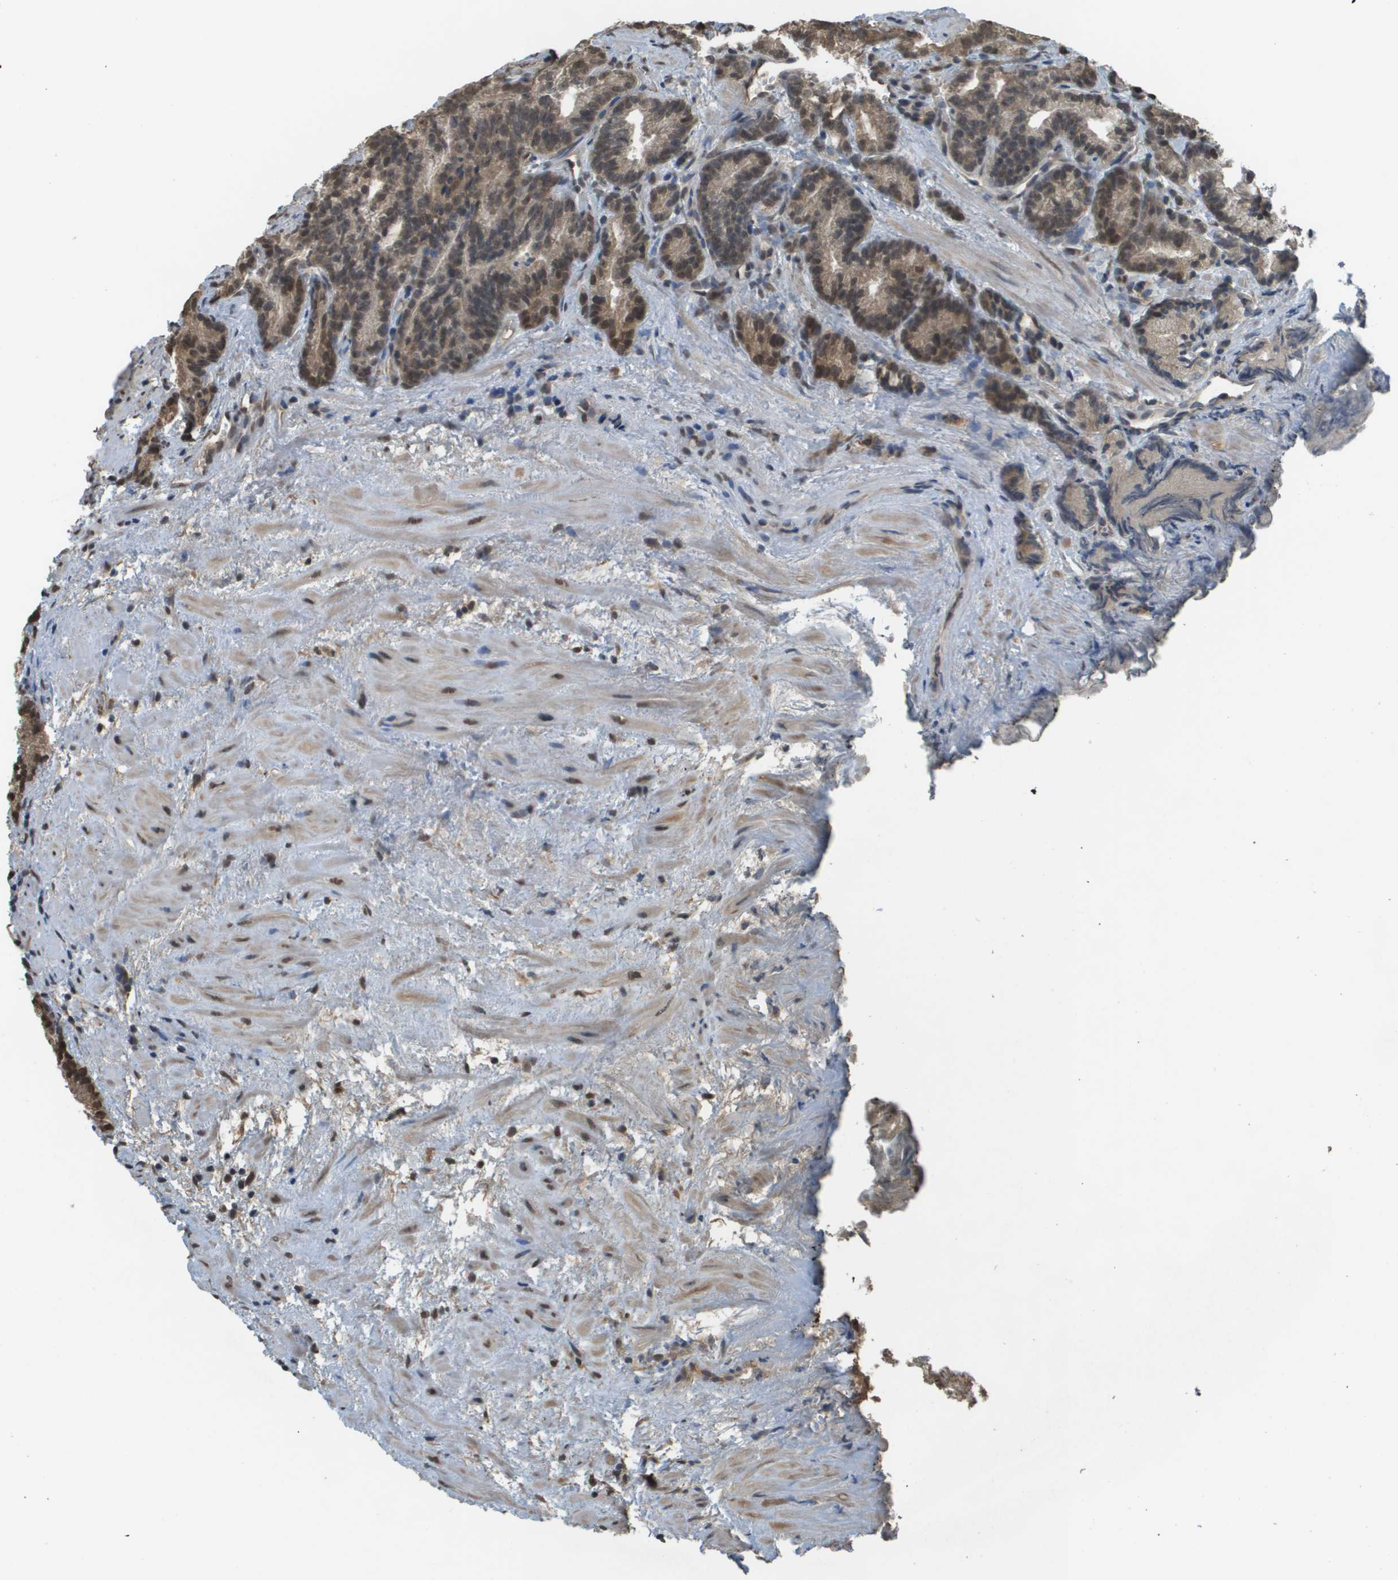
{"staining": {"intensity": "moderate", "quantity": ">75%", "location": "cytoplasmic/membranous,nuclear"}, "tissue": "prostate cancer", "cell_type": "Tumor cells", "image_type": "cancer", "snomed": [{"axis": "morphology", "description": "Adenocarcinoma, Low grade"}, {"axis": "topography", "description": "Prostate"}], "caption": "This is an image of immunohistochemistry staining of low-grade adenocarcinoma (prostate), which shows moderate positivity in the cytoplasmic/membranous and nuclear of tumor cells.", "gene": "NDRG2", "patient": {"sex": "male", "age": 89}}